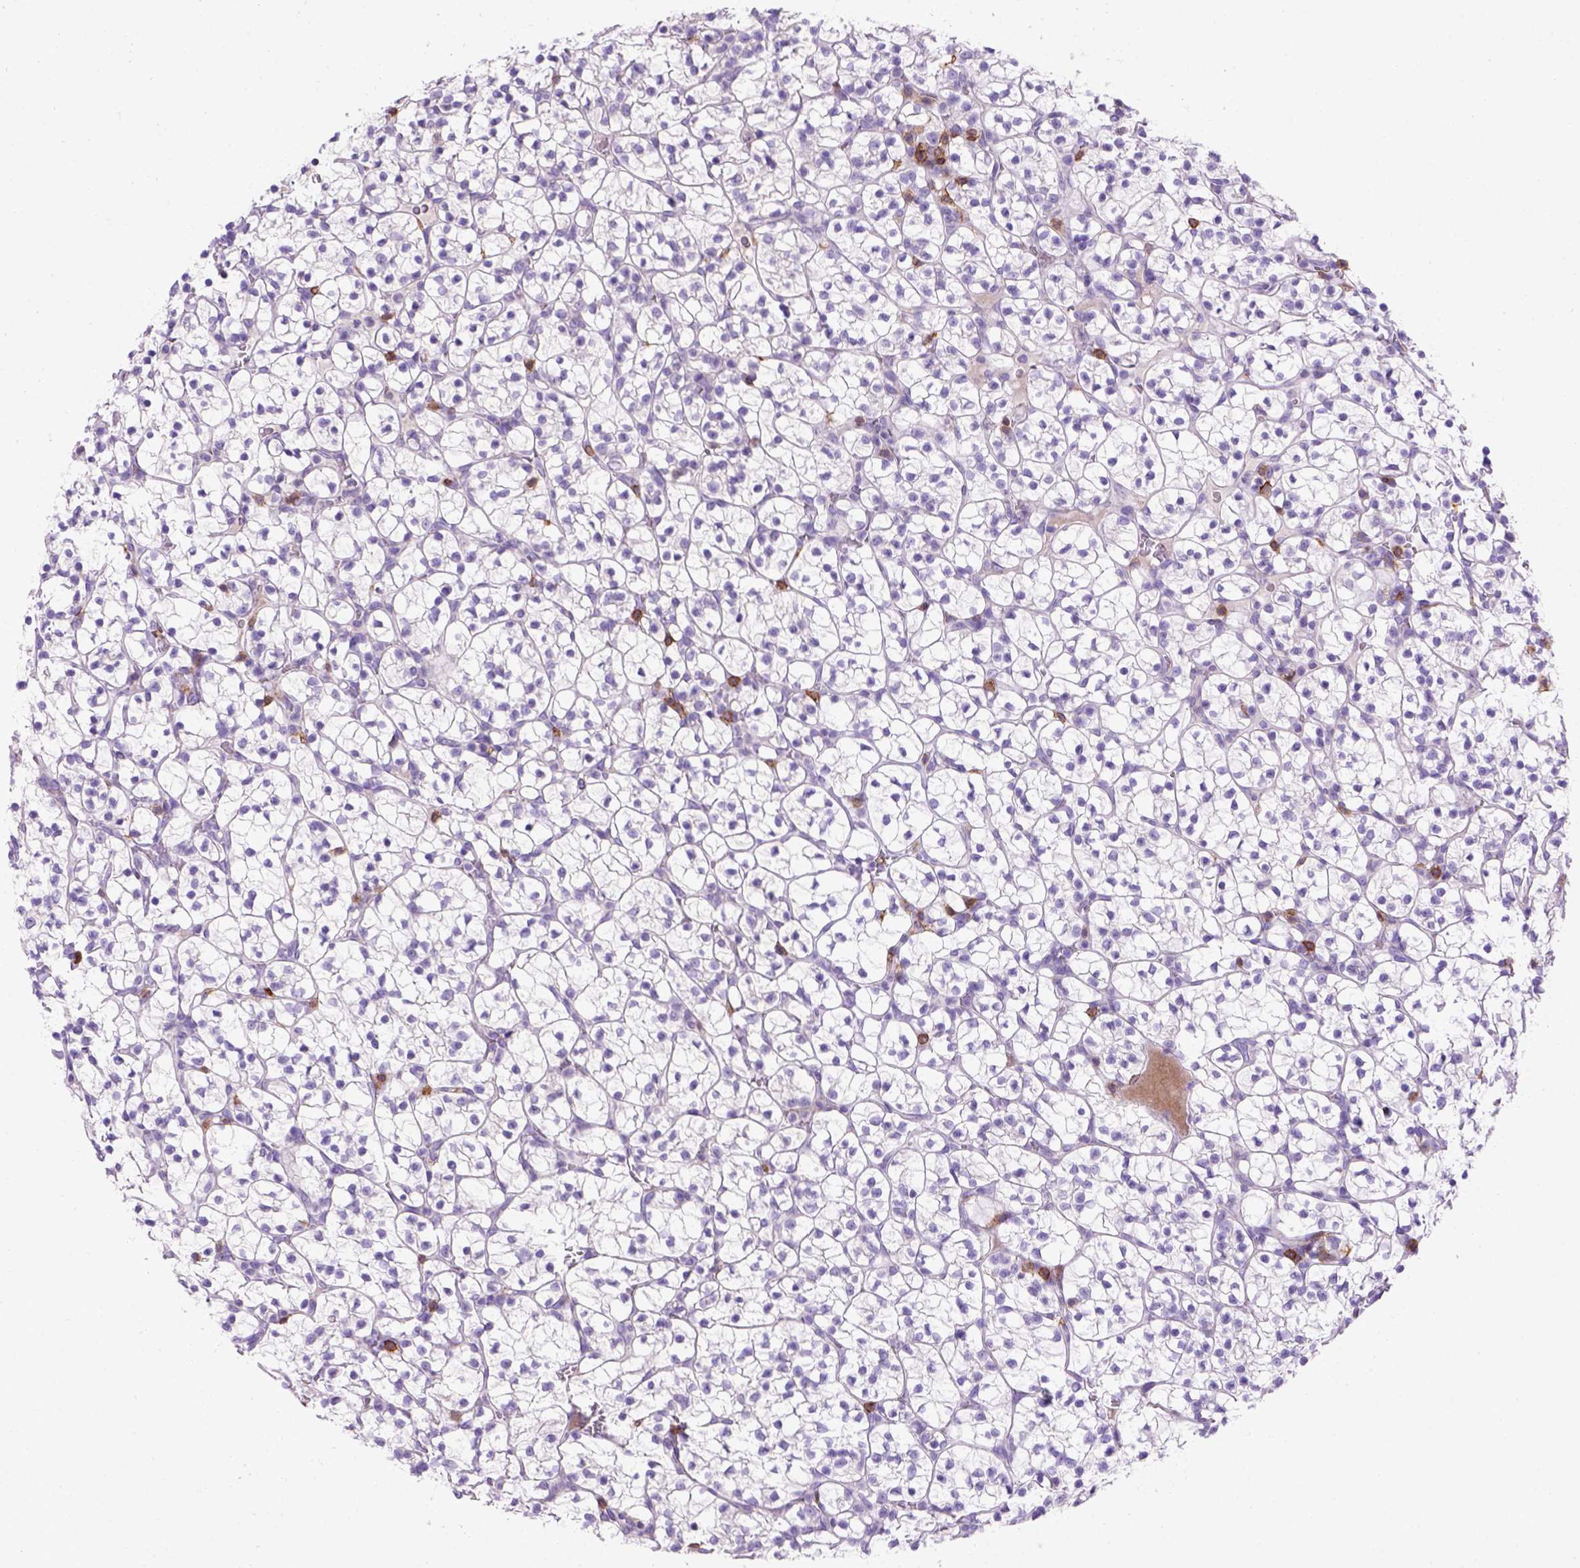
{"staining": {"intensity": "negative", "quantity": "none", "location": "none"}, "tissue": "renal cancer", "cell_type": "Tumor cells", "image_type": "cancer", "snomed": [{"axis": "morphology", "description": "Adenocarcinoma, NOS"}, {"axis": "topography", "description": "Kidney"}], "caption": "This is an immunohistochemistry (IHC) photomicrograph of renal cancer. There is no staining in tumor cells.", "gene": "CD3E", "patient": {"sex": "female", "age": 89}}